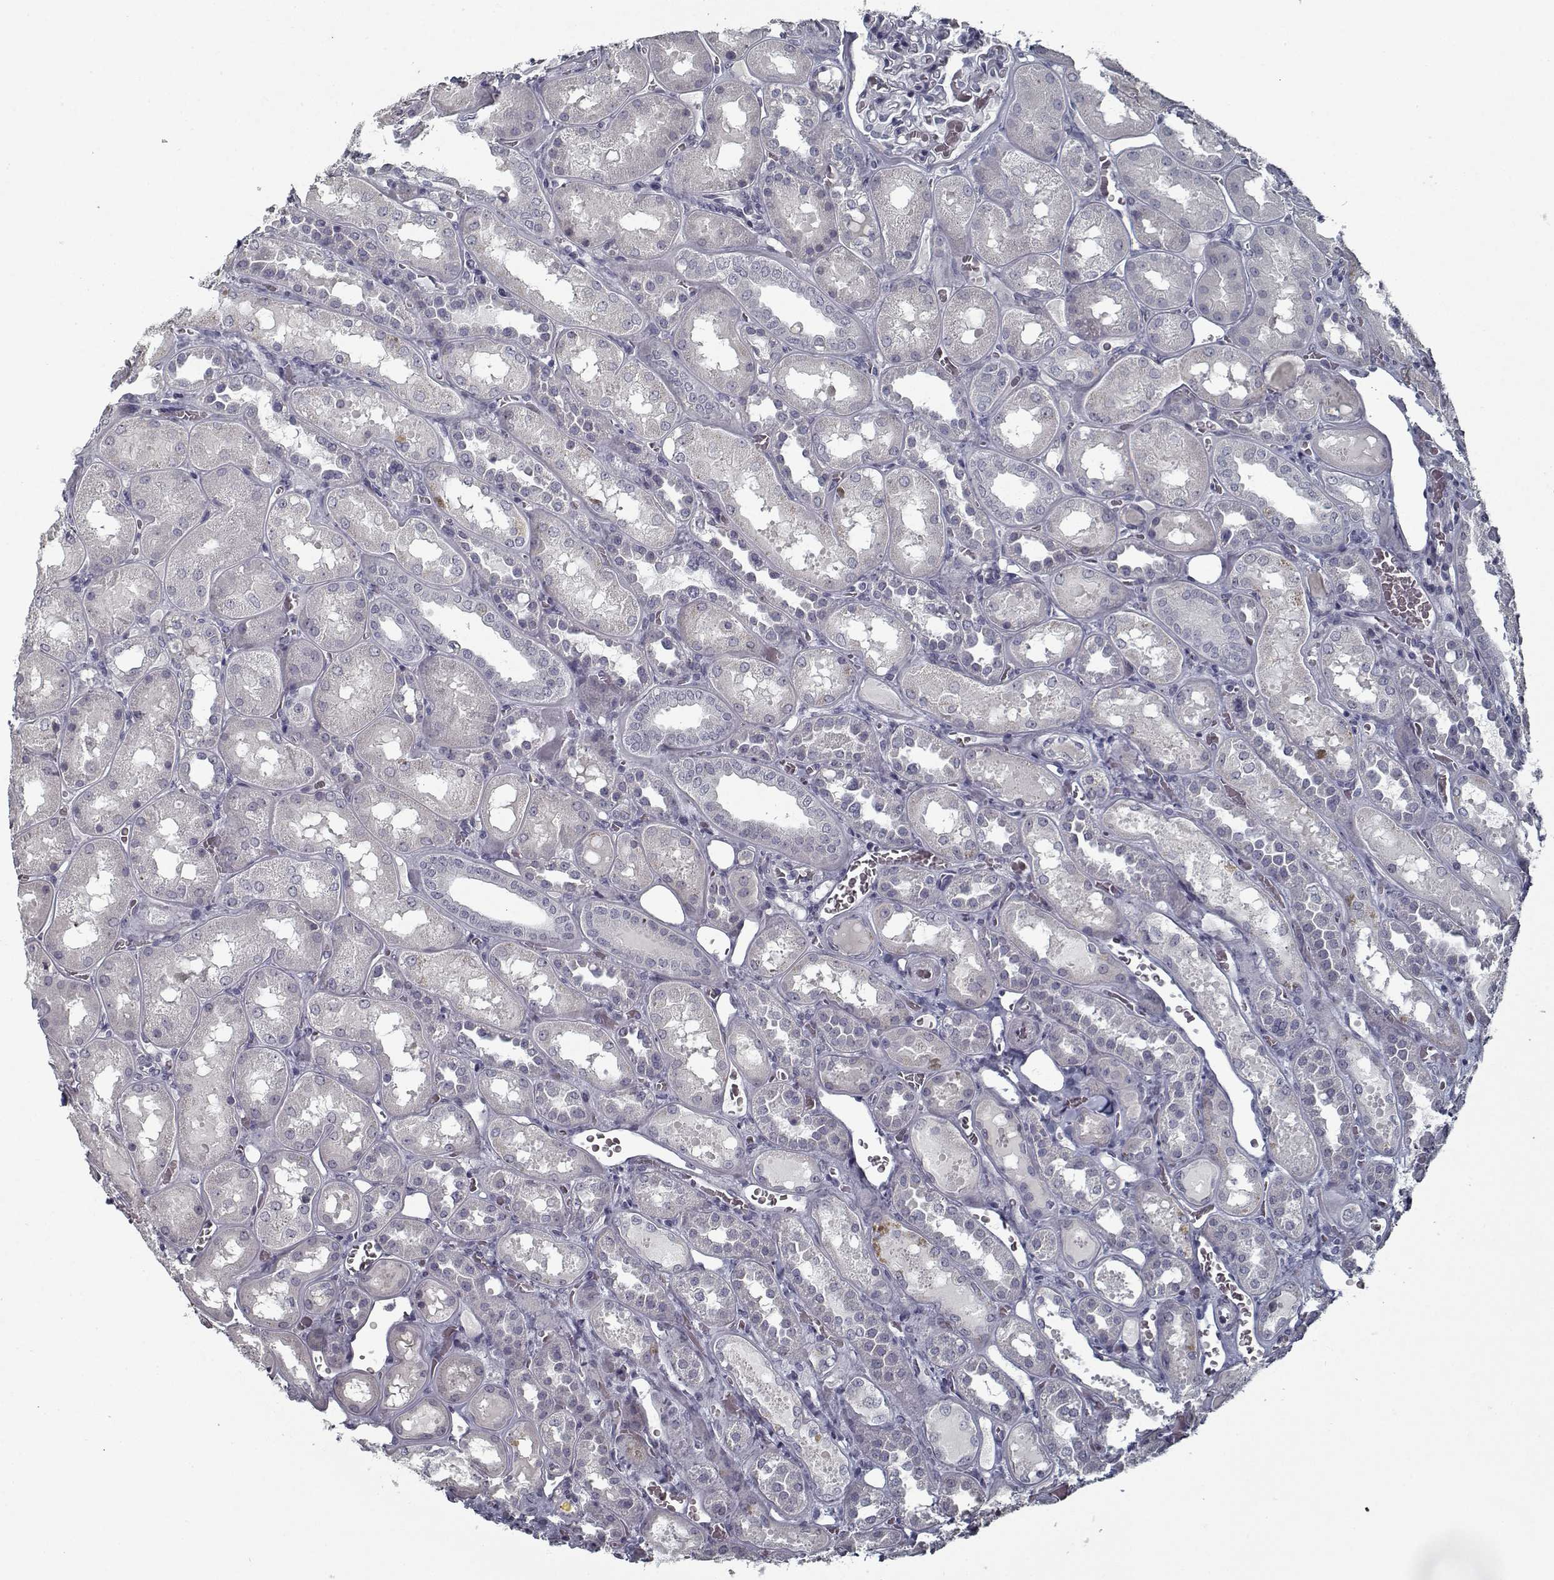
{"staining": {"intensity": "negative", "quantity": "none", "location": "none"}, "tissue": "kidney", "cell_type": "Cells in glomeruli", "image_type": "normal", "snomed": [{"axis": "morphology", "description": "Normal tissue, NOS"}, {"axis": "topography", "description": "Kidney"}], "caption": "This is an IHC micrograph of normal human kidney. There is no staining in cells in glomeruli.", "gene": "GAD2", "patient": {"sex": "male", "age": 73}}